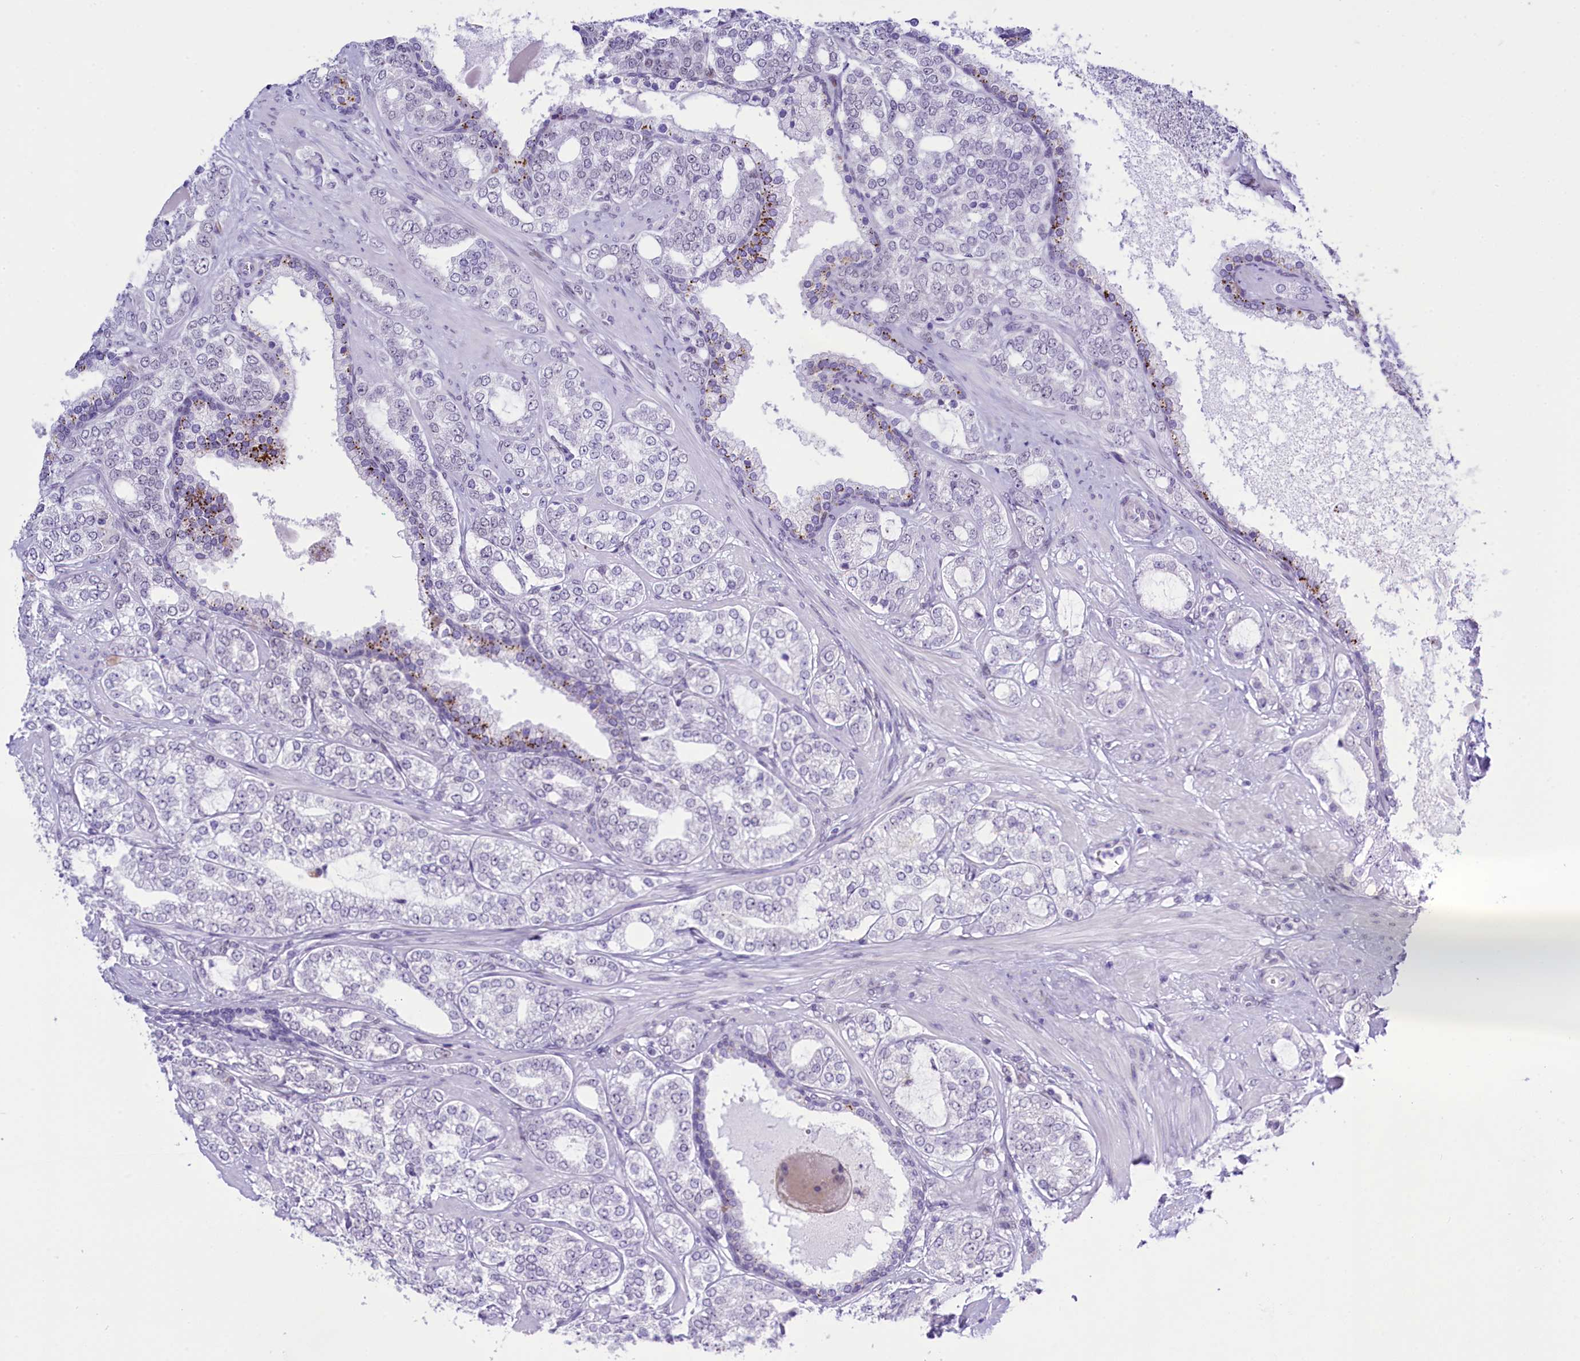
{"staining": {"intensity": "negative", "quantity": "none", "location": "none"}, "tissue": "prostate cancer", "cell_type": "Tumor cells", "image_type": "cancer", "snomed": [{"axis": "morphology", "description": "Adenocarcinoma, High grade"}, {"axis": "topography", "description": "Prostate"}], "caption": "High power microscopy image of an IHC micrograph of adenocarcinoma (high-grade) (prostate), revealing no significant positivity in tumor cells.", "gene": "RPS6KB1", "patient": {"sex": "male", "age": 64}}